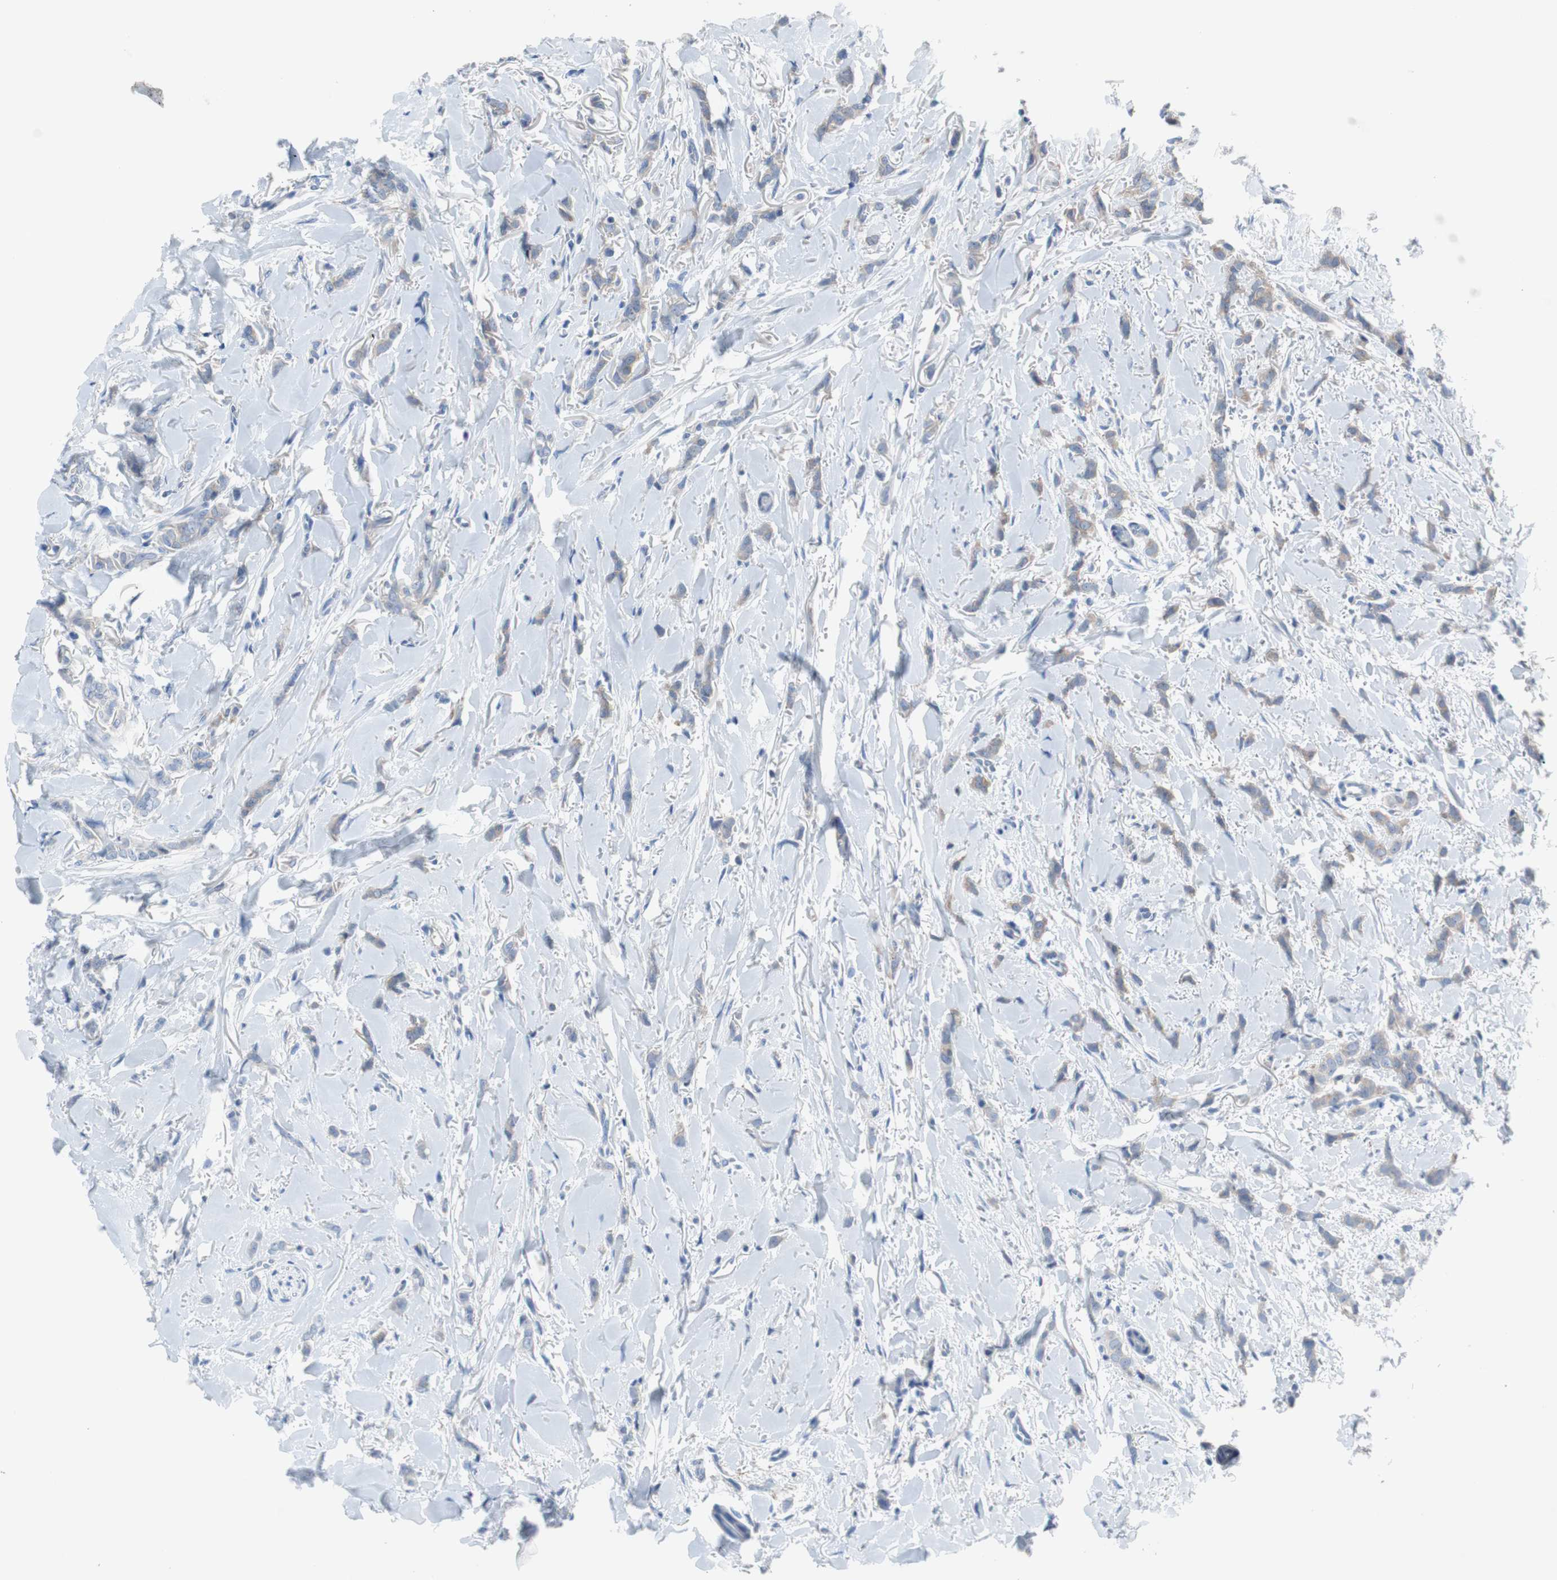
{"staining": {"intensity": "weak", "quantity": "25%-75%", "location": "cytoplasmic/membranous"}, "tissue": "breast cancer", "cell_type": "Tumor cells", "image_type": "cancer", "snomed": [{"axis": "morphology", "description": "Lobular carcinoma"}, {"axis": "topography", "description": "Skin"}, {"axis": "topography", "description": "Breast"}], "caption": "High-magnification brightfield microscopy of breast cancer (lobular carcinoma) stained with DAB (3,3'-diaminobenzidine) (brown) and counterstained with hematoxylin (blue). tumor cells exhibit weak cytoplasmic/membranous staining is appreciated in about25%-75% of cells. (DAB = brown stain, brightfield microscopy at high magnification).", "gene": "EEF2K", "patient": {"sex": "female", "age": 46}}